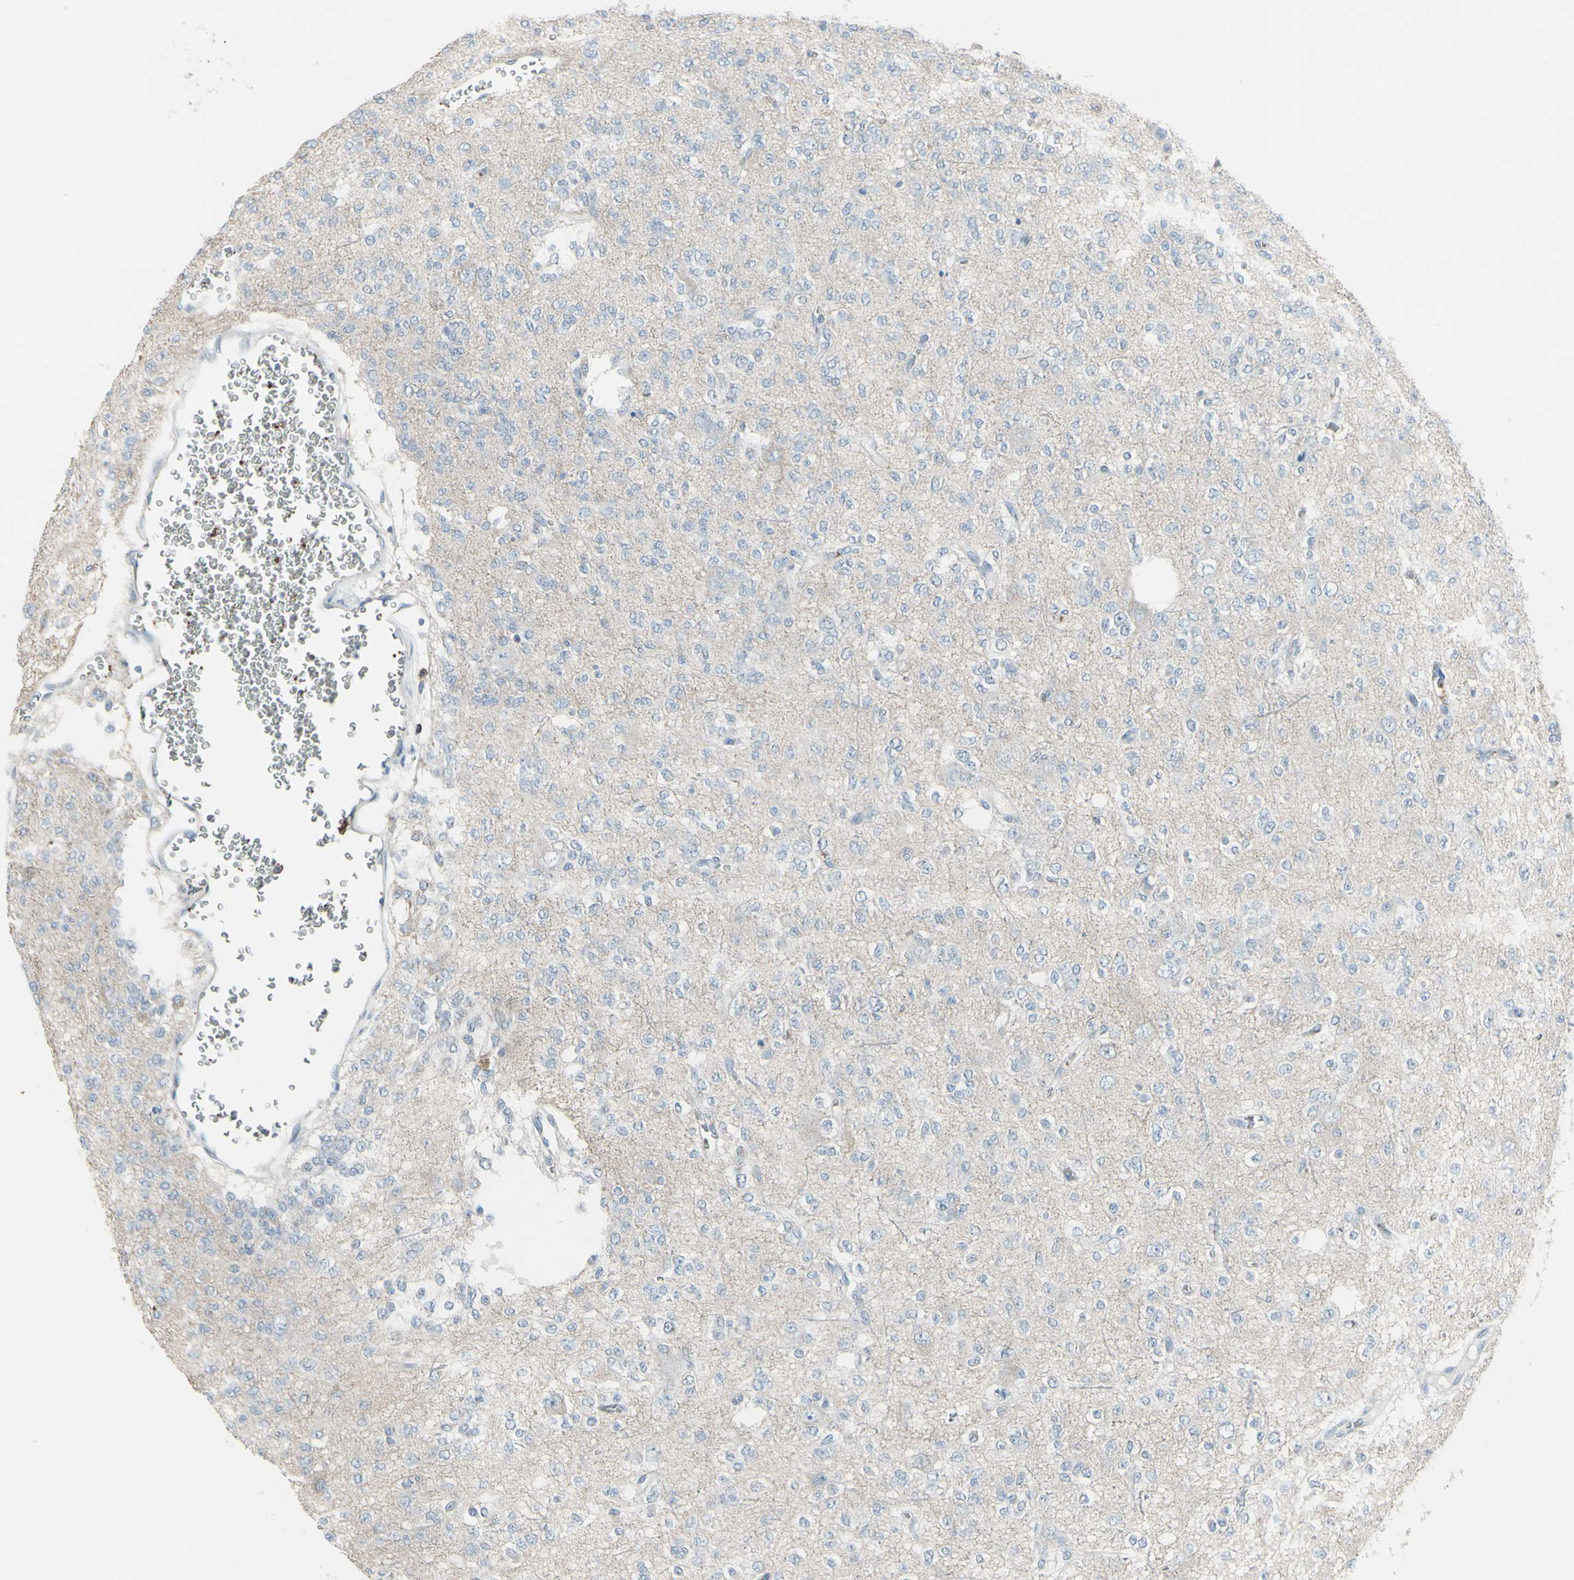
{"staining": {"intensity": "negative", "quantity": "none", "location": "none"}, "tissue": "glioma", "cell_type": "Tumor cells", "image_type": "cancer", "snomed": [{"axis": "morphology", "description": "Glioma, malignant, Low grade"}, {"axis": "topography", "description": "Brain"}], "caption": "Tumor cells are negative for brown protein staining in glioma.", "gene": "CD79B", "patient": {"sex": "male", "age": 38}}